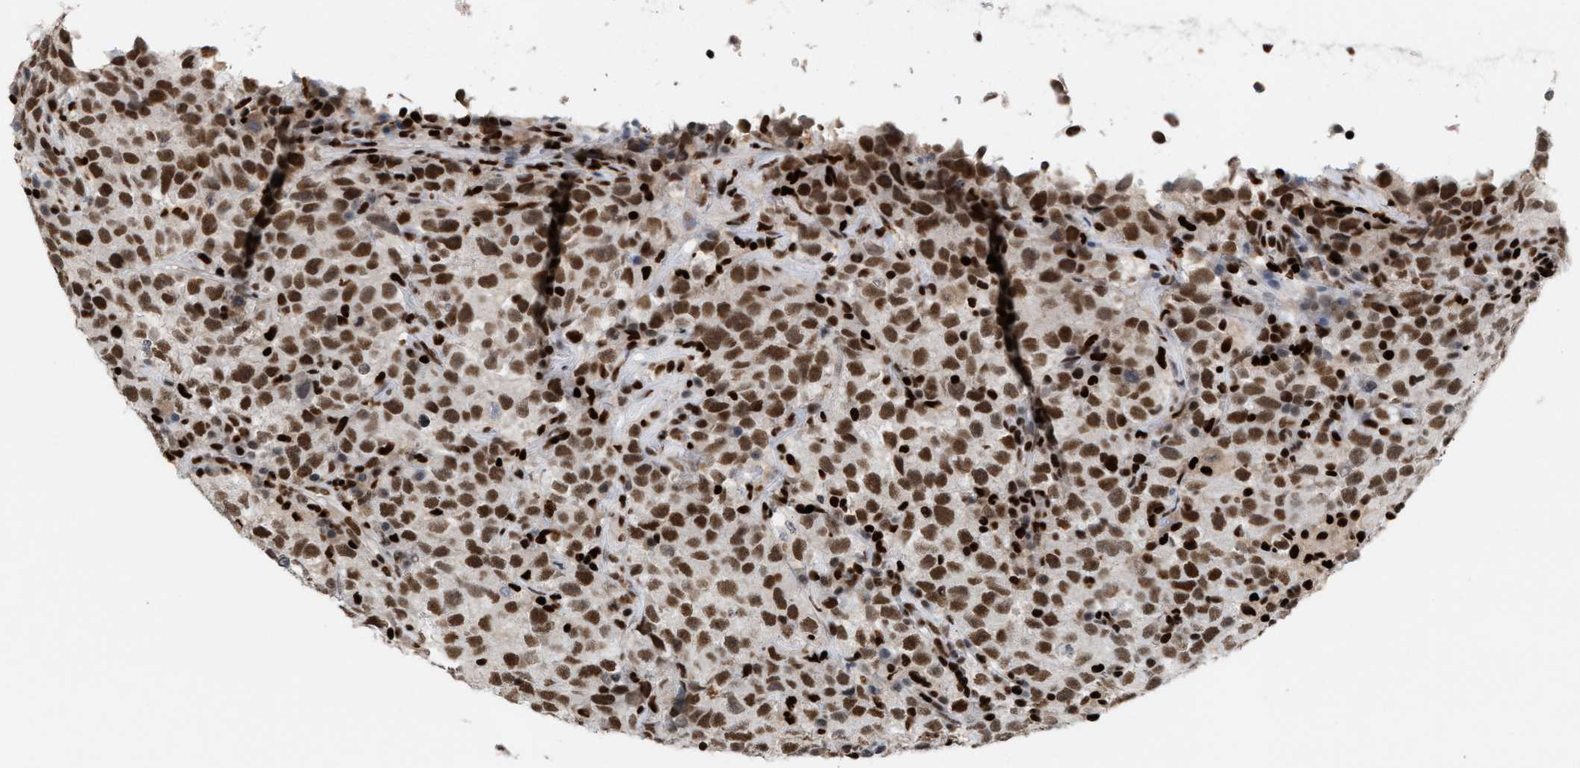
{"staining": {"intensity": "moderate", "quantity": ">75%", "location": "nuclear"}, "tissue": "testis cancer", "cell_type": "Tumor cells", "image_type": "cancer", "snomed": [{"axis": "morphology", "description": "Seminoma, NOS"}, {"axis": "topography", "description": "Testis"}], "caption": "About >75% of tumor cells in seminoma (testis) reveal moderate nuclear protein staining as visualized by brown immunohistochemical staining.", "gene": "RNASEK-C17orf49", "patient": {"sex": "male", "age": 22}}